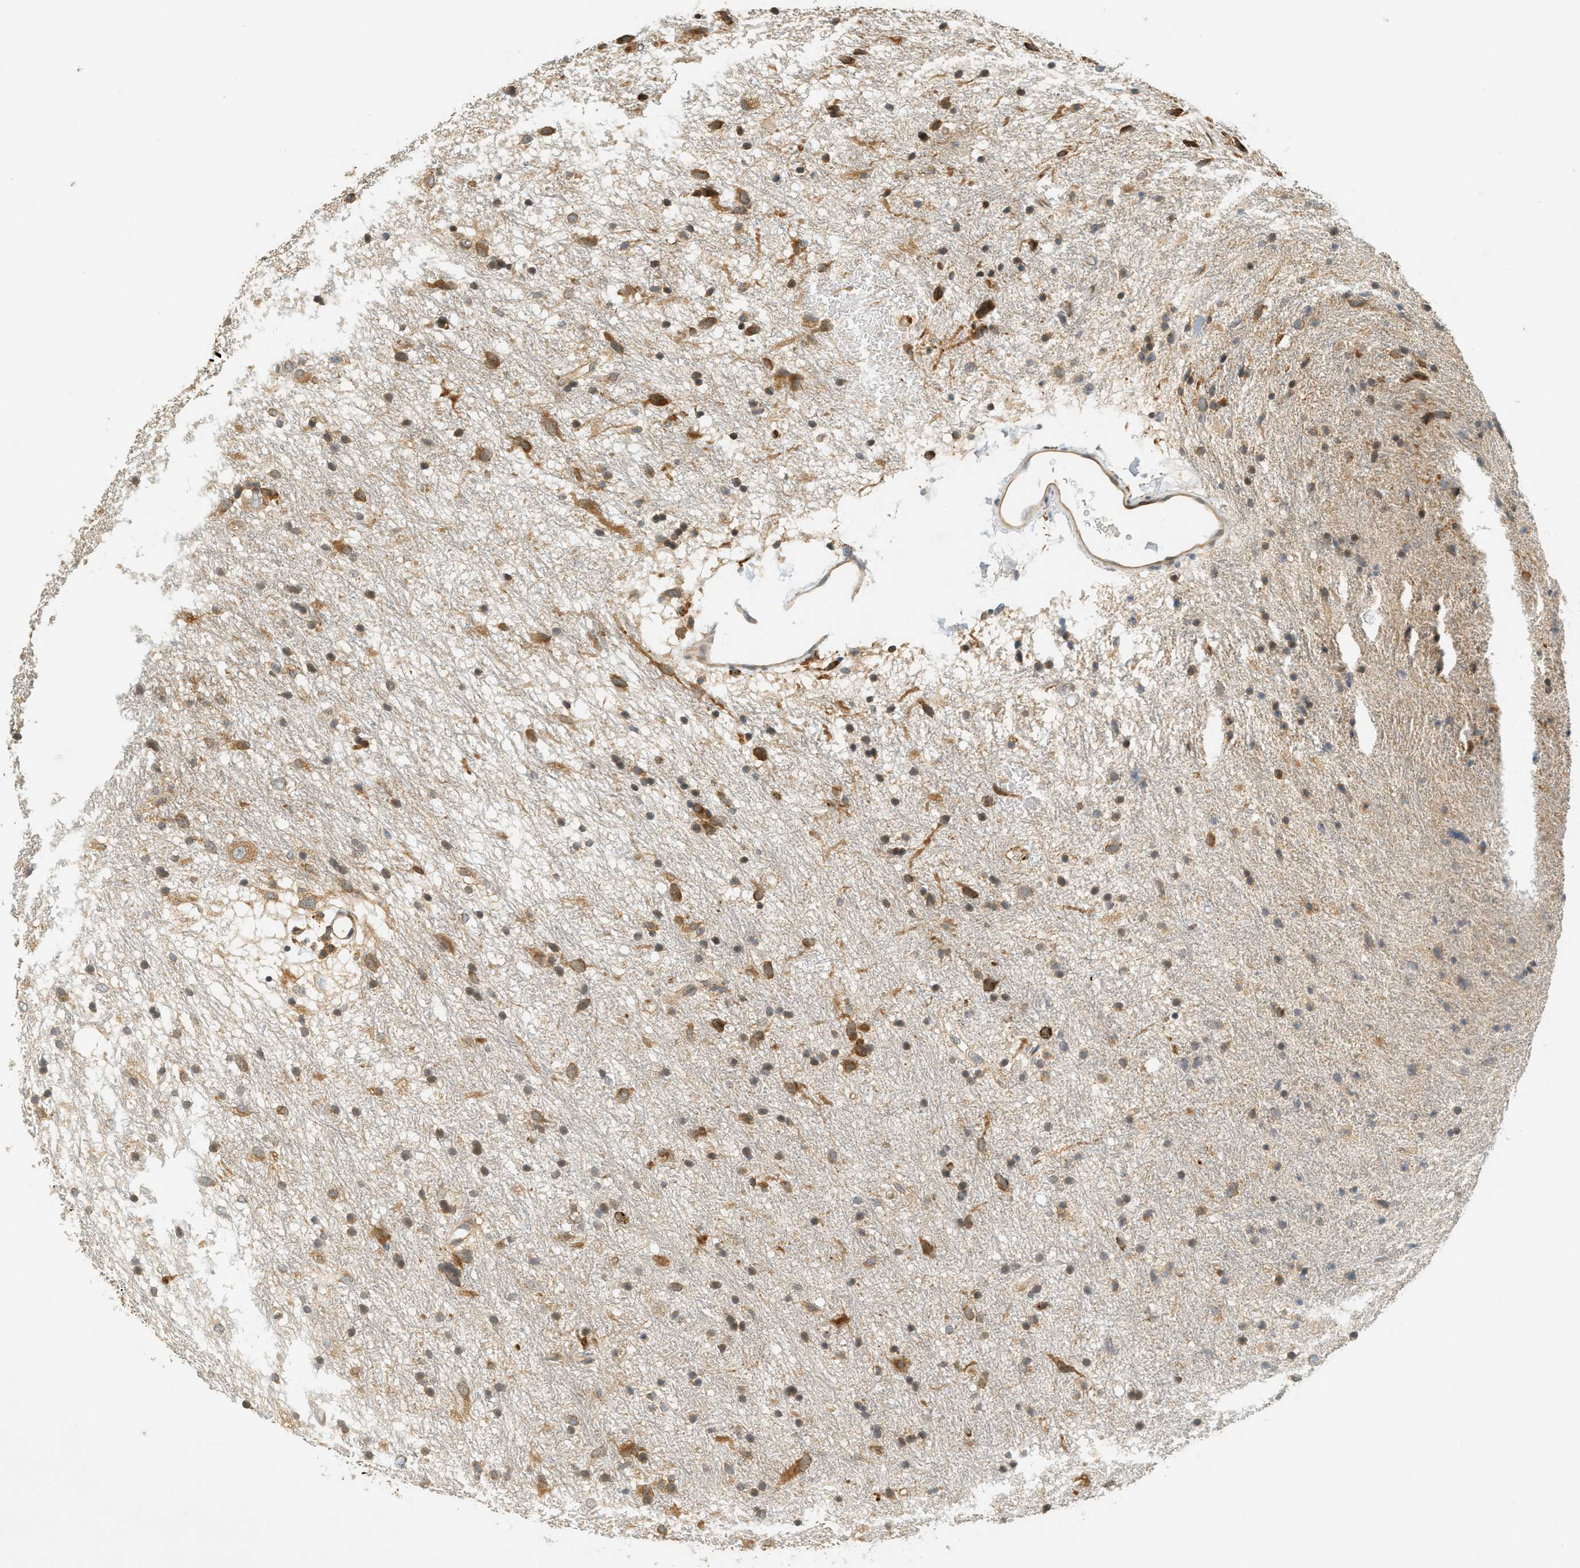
{"staining": {"intensity": "moderate", "quantity": "25%-75%", "location": "cytoplasmic/membranous"}, "tissue": "glioma", "cell_type": "Tumor cells", "image_type": "cancer", "snomed": [{"axis": "morphology", "description": "Glioma, malignant, Low grade"}, {"axis": "topography", "description": "Brain"}], "caption": "Human malignant glioma (low-grade) stained with a protein marker shows moderate staining in tumor cells.", "gene": "PDK1", "patient": {"sex": "male", "age": 77}}